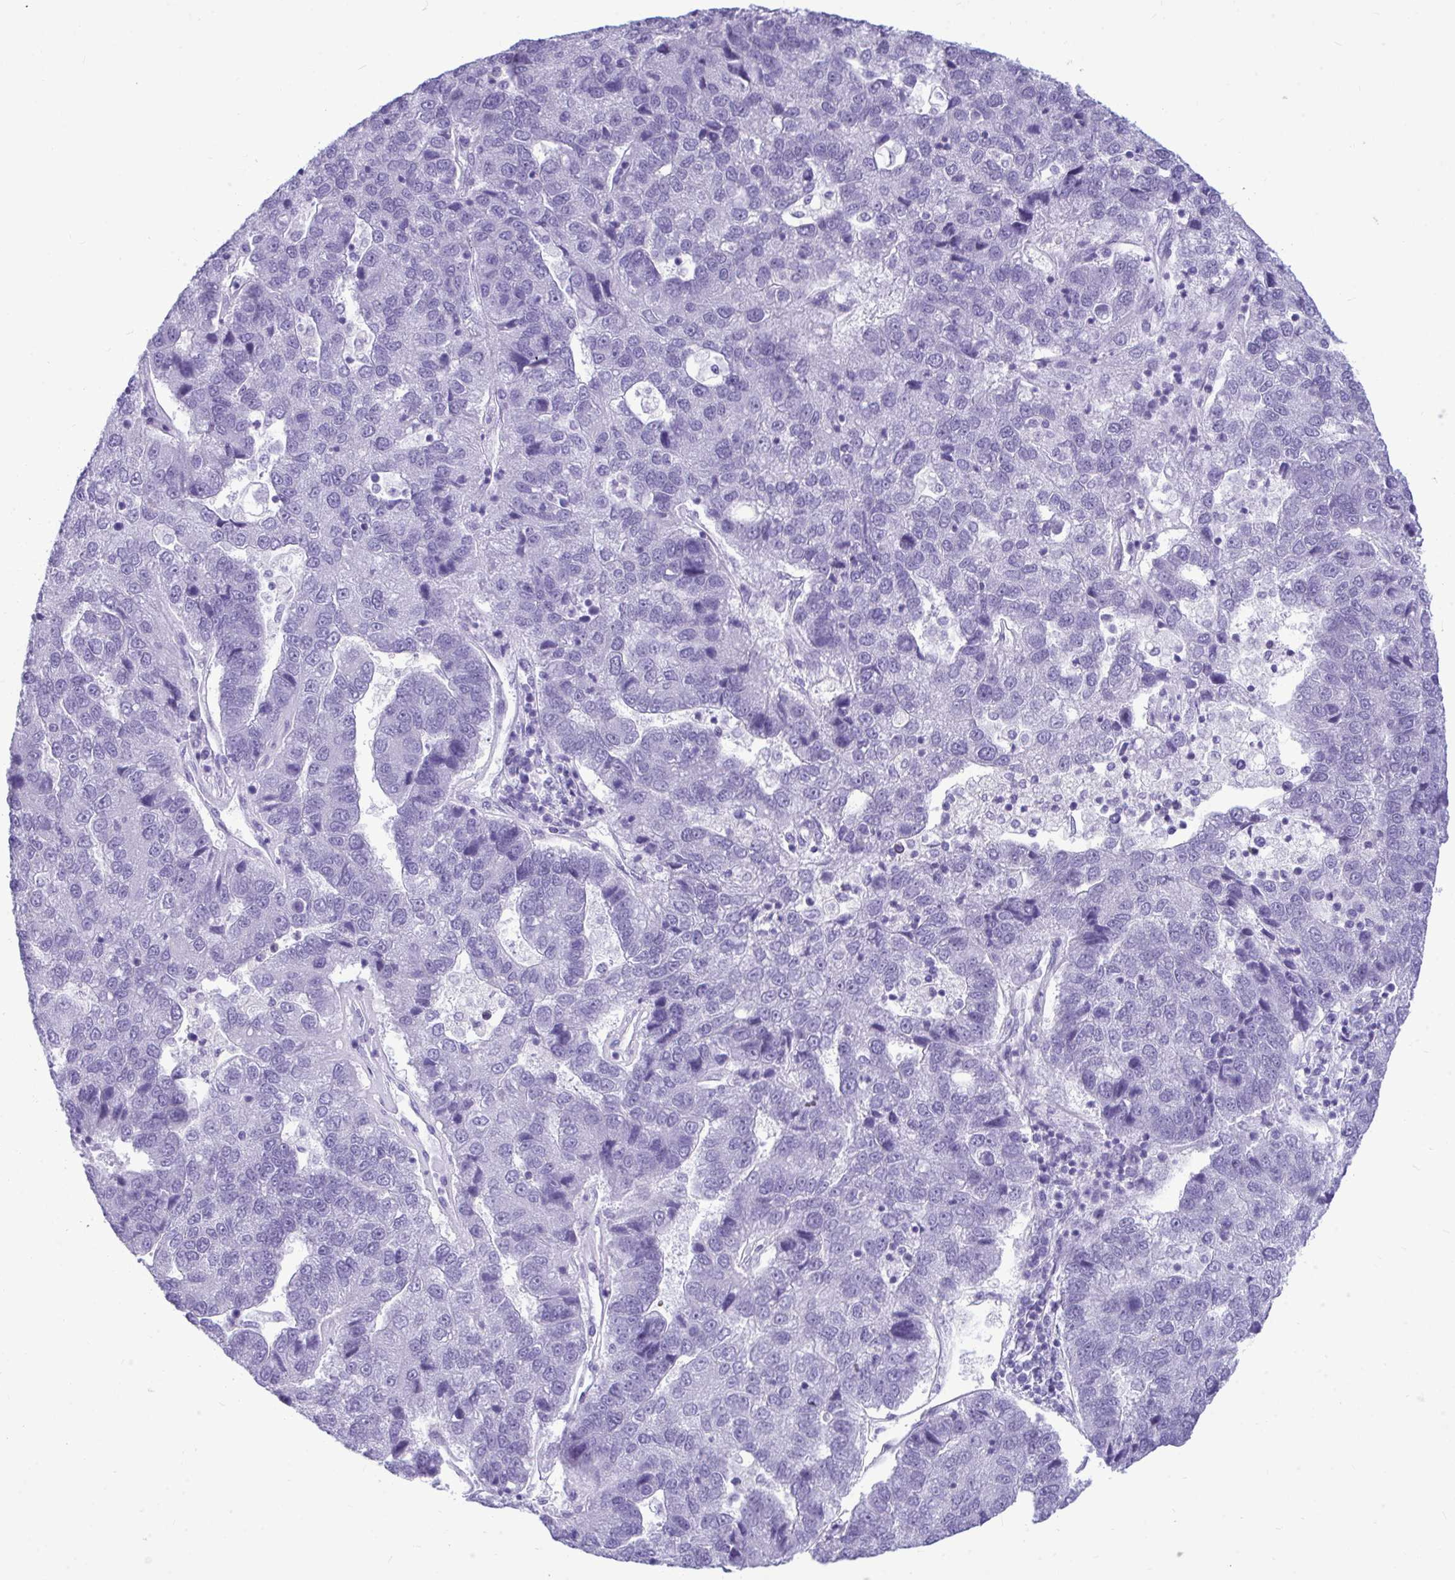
{"staining": {"intensity": "negative", "quantity": "none", "location": "none"}, "tissue": "pancreatic cancer", "cell_type": "Tumor cells", "image_type": "cancer", "snomed": [{"axis": "morphology", "description": "Adenocarcinoma, NOS"}, {"axis": "topography", "description": "Pancreas"}], "caption": "High power microscopy micrograph of an IHC photomicrograph of pancreatic adenocarcinoma, revealing no significant expression in tumor cells. The staining is performed using DAB (3,3'-diaminobenzidine) brown chromogen with nuclei counter-stained in using hematoxylin.", "gene": "PRM2", "patient": {"sex": "female", "age": 61}}